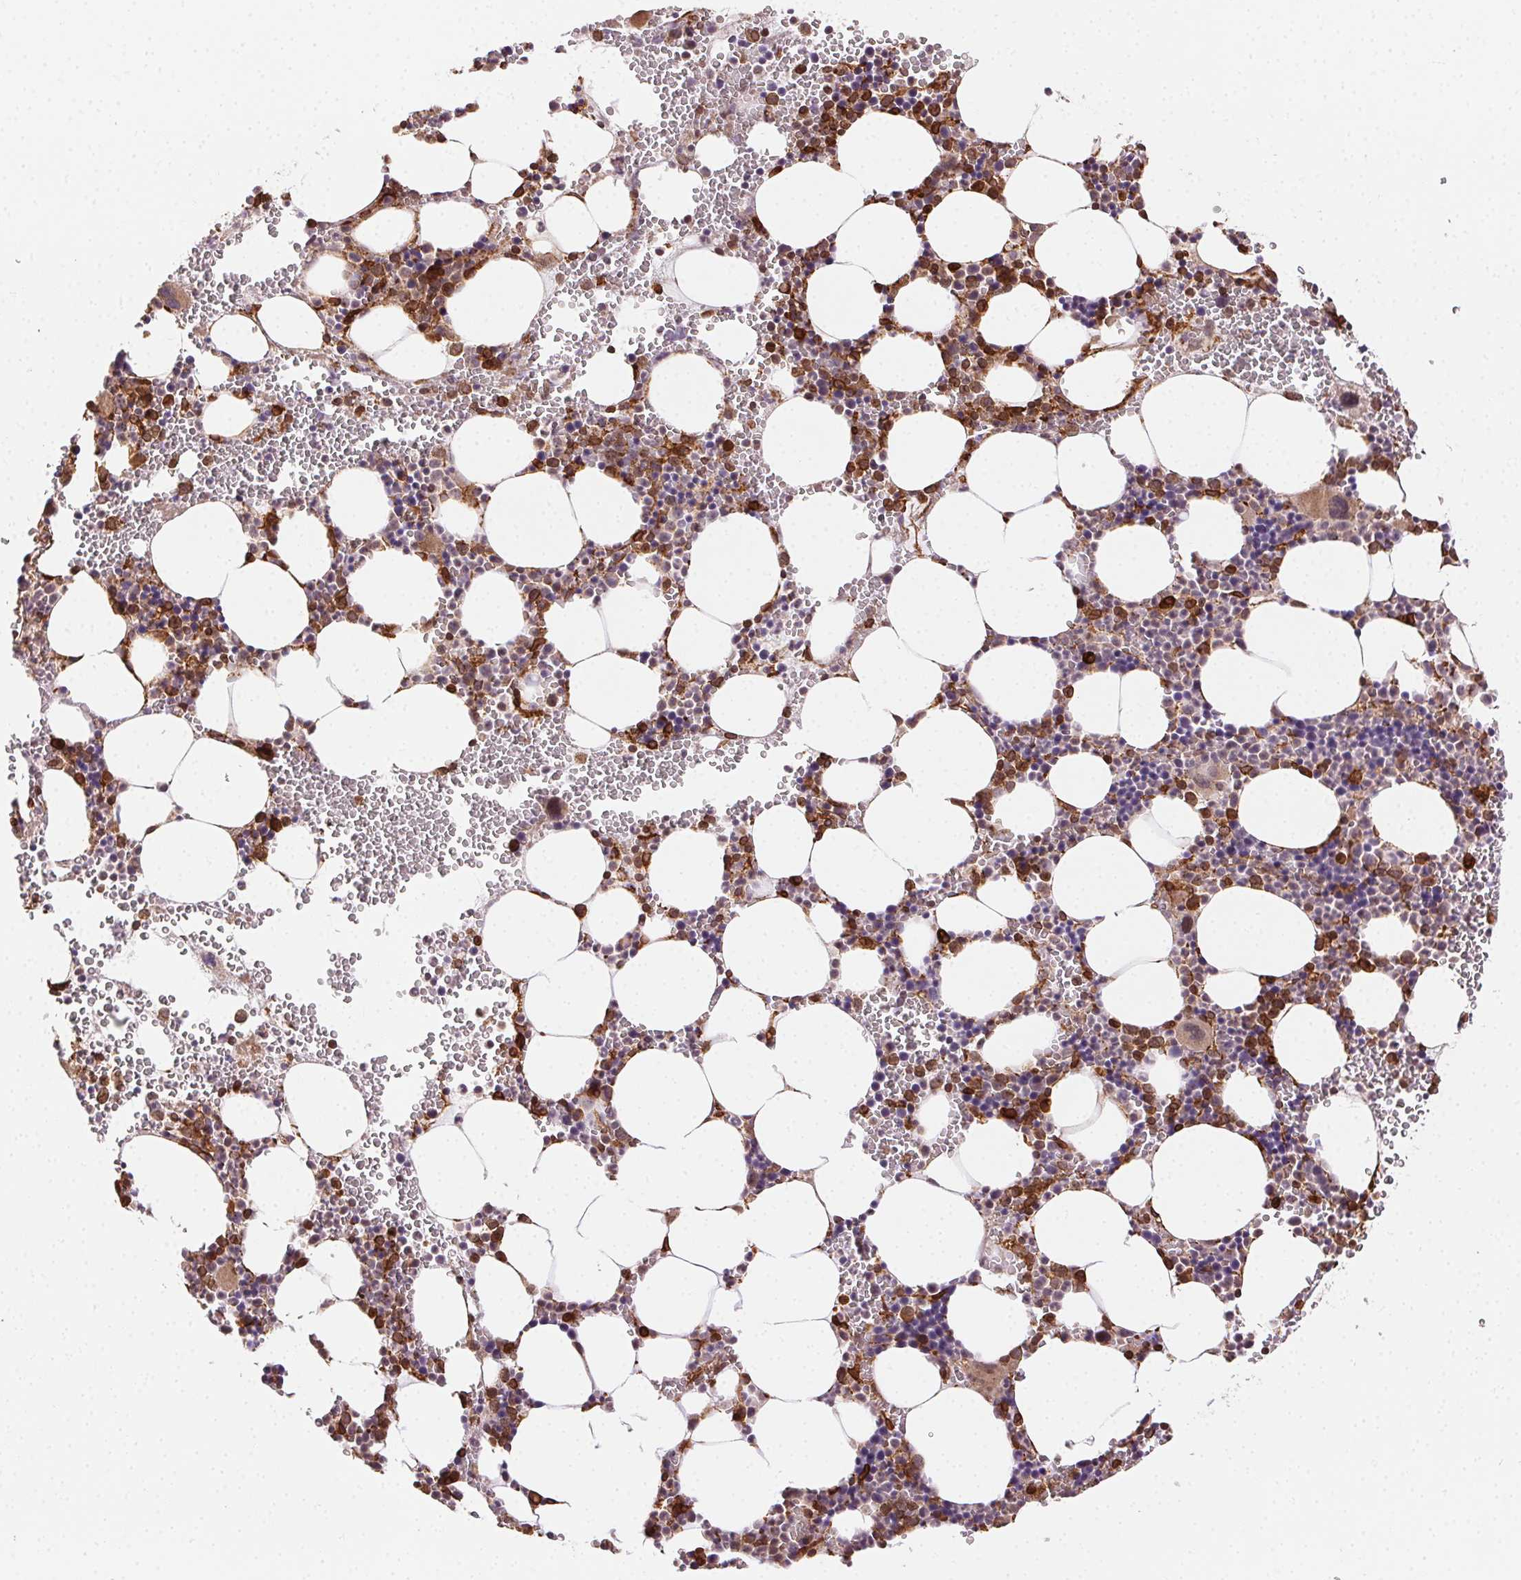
{"staining": {"intensity": "moderate", "quantity": "25%-75%", "location": "cytoplasmic/membranous"}, "tissue": "bone marrow", "cell_type": "Hematopoietic cells", "image_type": "normal", "snomed": [{"axis": "morphology", "description": "Normal tissue, NOS"}, {"axis": "topography", "description": "Bone marrow"}], "caption": "The image reveals staining of unremarkable bone marrow, revealing moderate cytoplasmic/membranous protein staining (brown color) within hematopoietic cells. (Stains: DAB in brown, nuclei in blue, Microscopy: brightfield microscopy at high magnification).", "gene": "RNASET2", "patient": {"sex": "male", "age": 82}}